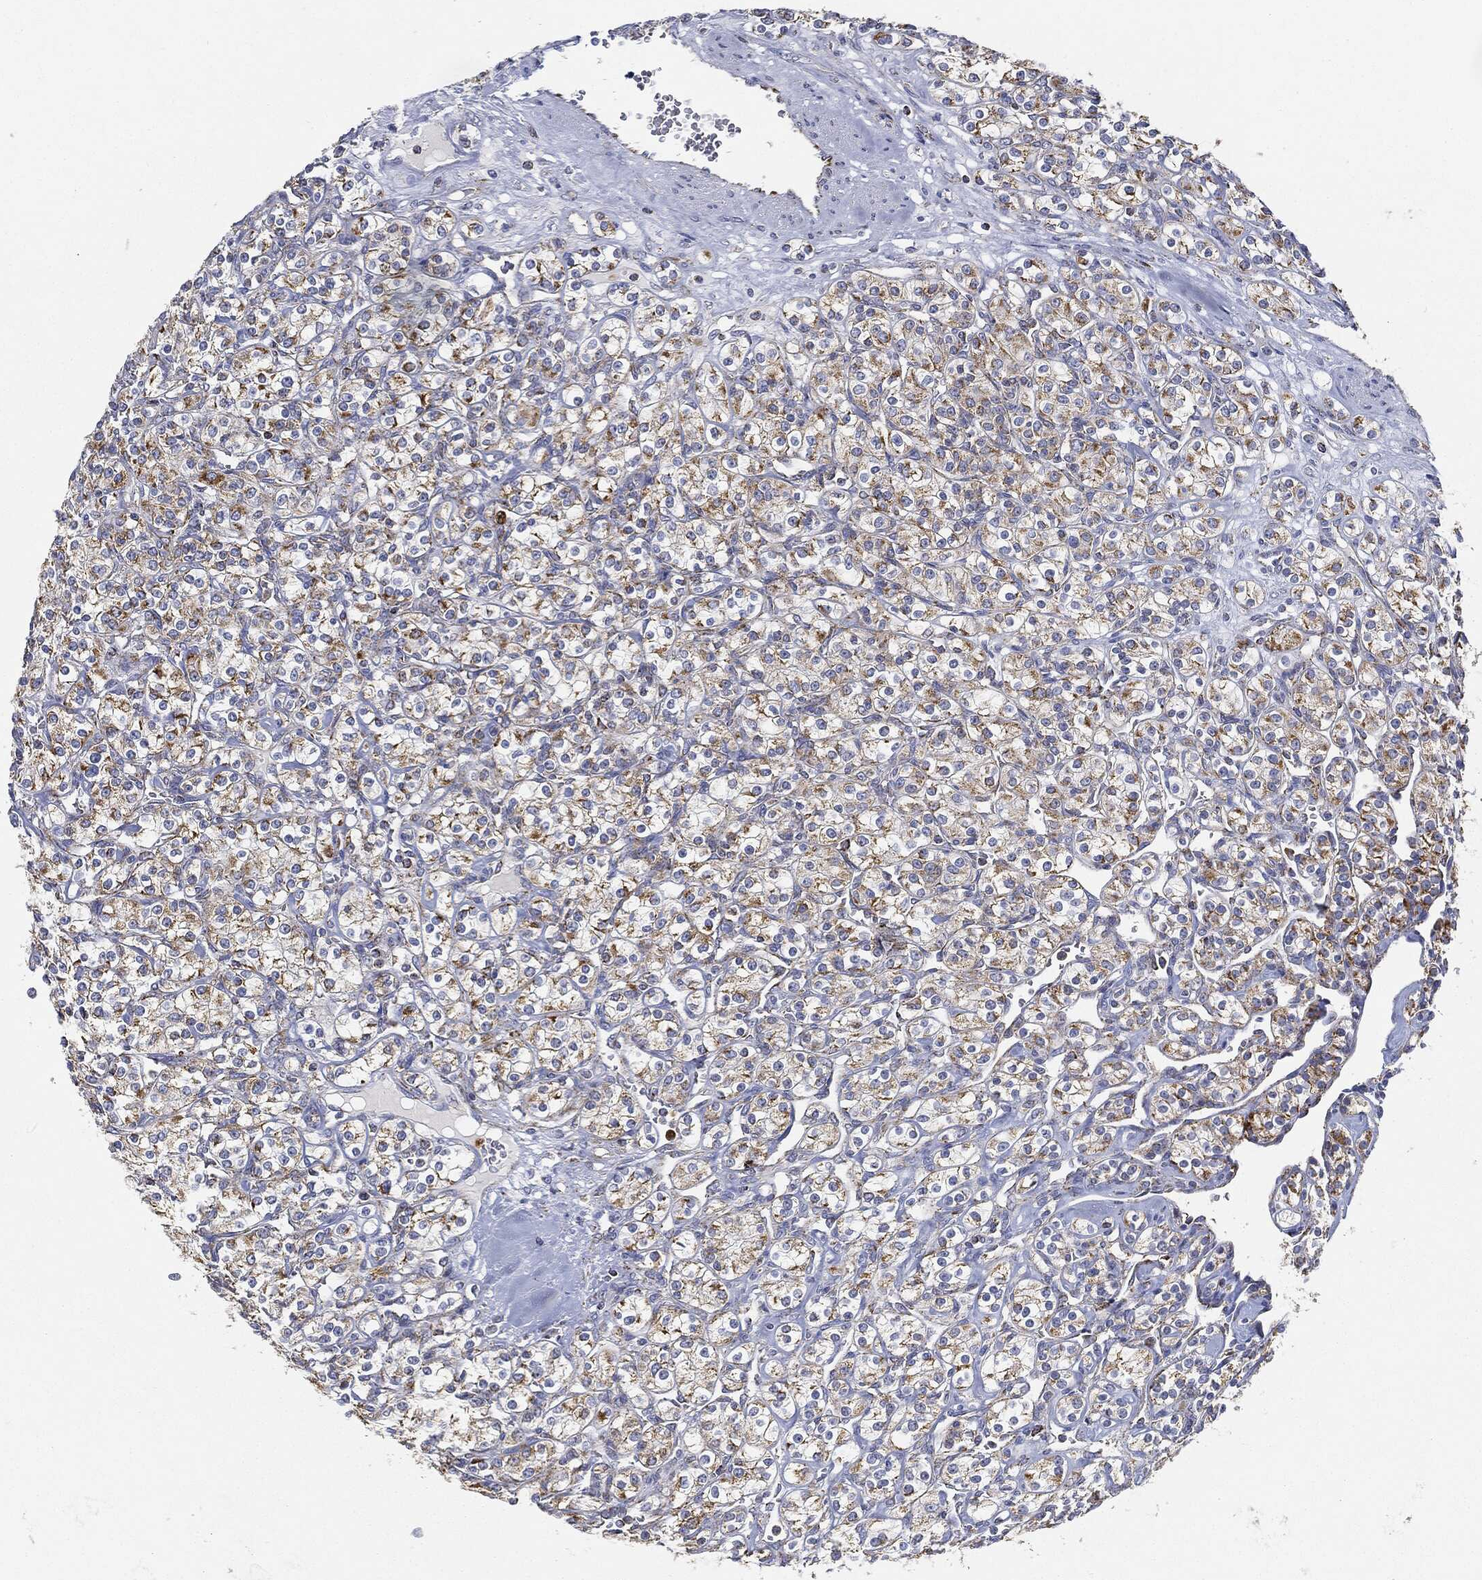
{"staining": {"intensity": "strong", "quantity": ">75%", "location": "cytoplasmic/membranous"}, "tissue": "renal cancer", "cell_type": "Tumor cells", "image_type": "cancer", "snomed": [{"axis": "morphology", "description": "Adenocarcinoma, NOS"}, {"axis": "topography", "description": "Kidney"}], "caption": "Approximately >75% of tumor cells in human renal cancer display strong cytoplasmic/membranous protein expression as visualized by brown immunohistochemical staining.", "gene": "CAPN15", "patient": {"sex": "male", "age": 77}}